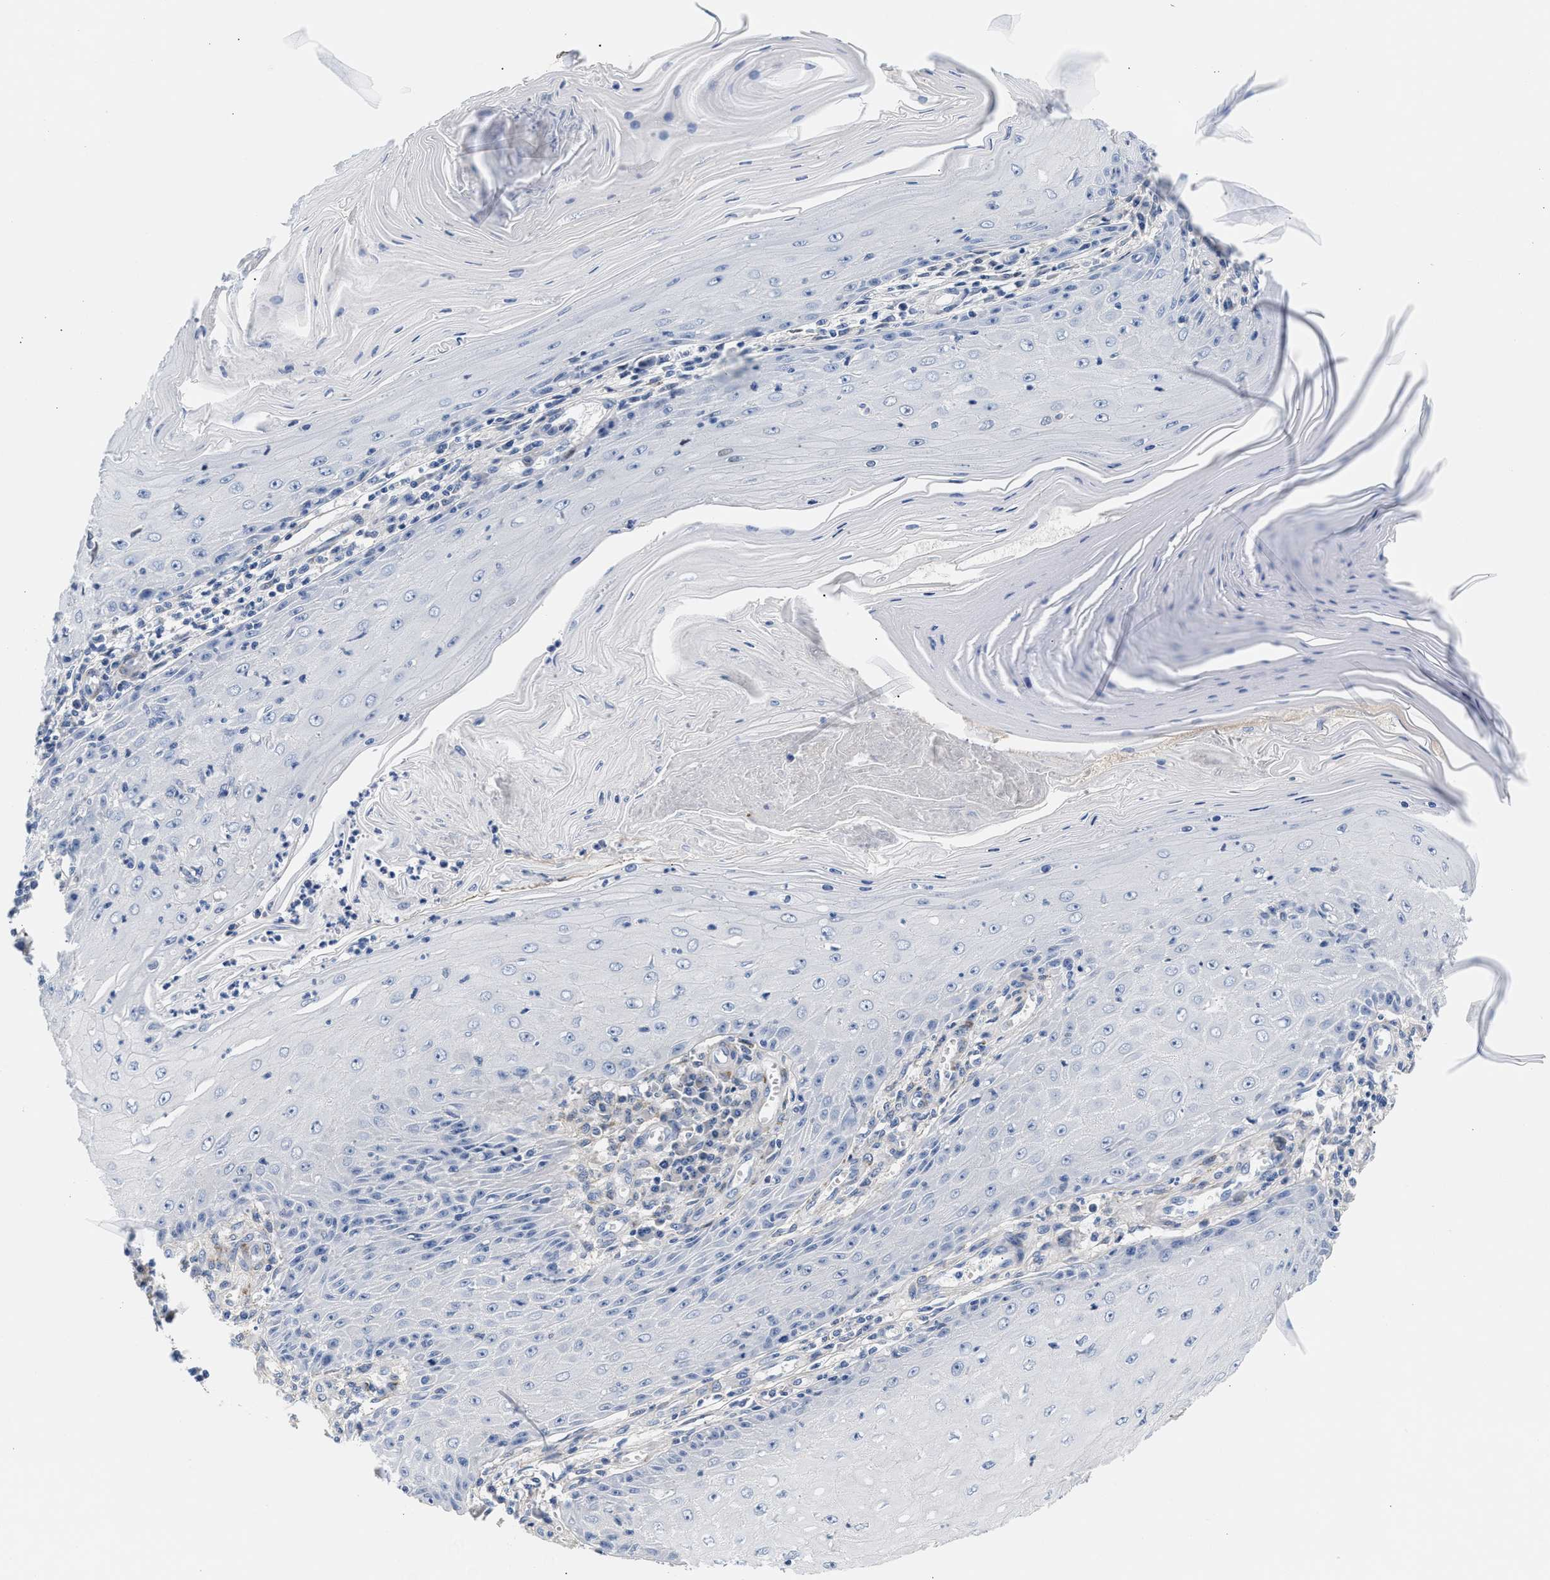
{"staining": {"intensity": "negative", "quantity": "none", "location": "none"}, "tissue": "skin cancer", "cell_type": "Tumor cells", "image_type": "cancer", "snomed": [{"axis": "morphology", "description": "Squamous cell carcinoma, NOS"}, {"axis": "topography", "description": "Skin"}], "caption": "Tumor cells are negative for protein expression in human squamous cell carcinoma (skin).", "gene": "ACTL7B", "patient": {"sex": "female", "age": 73}}